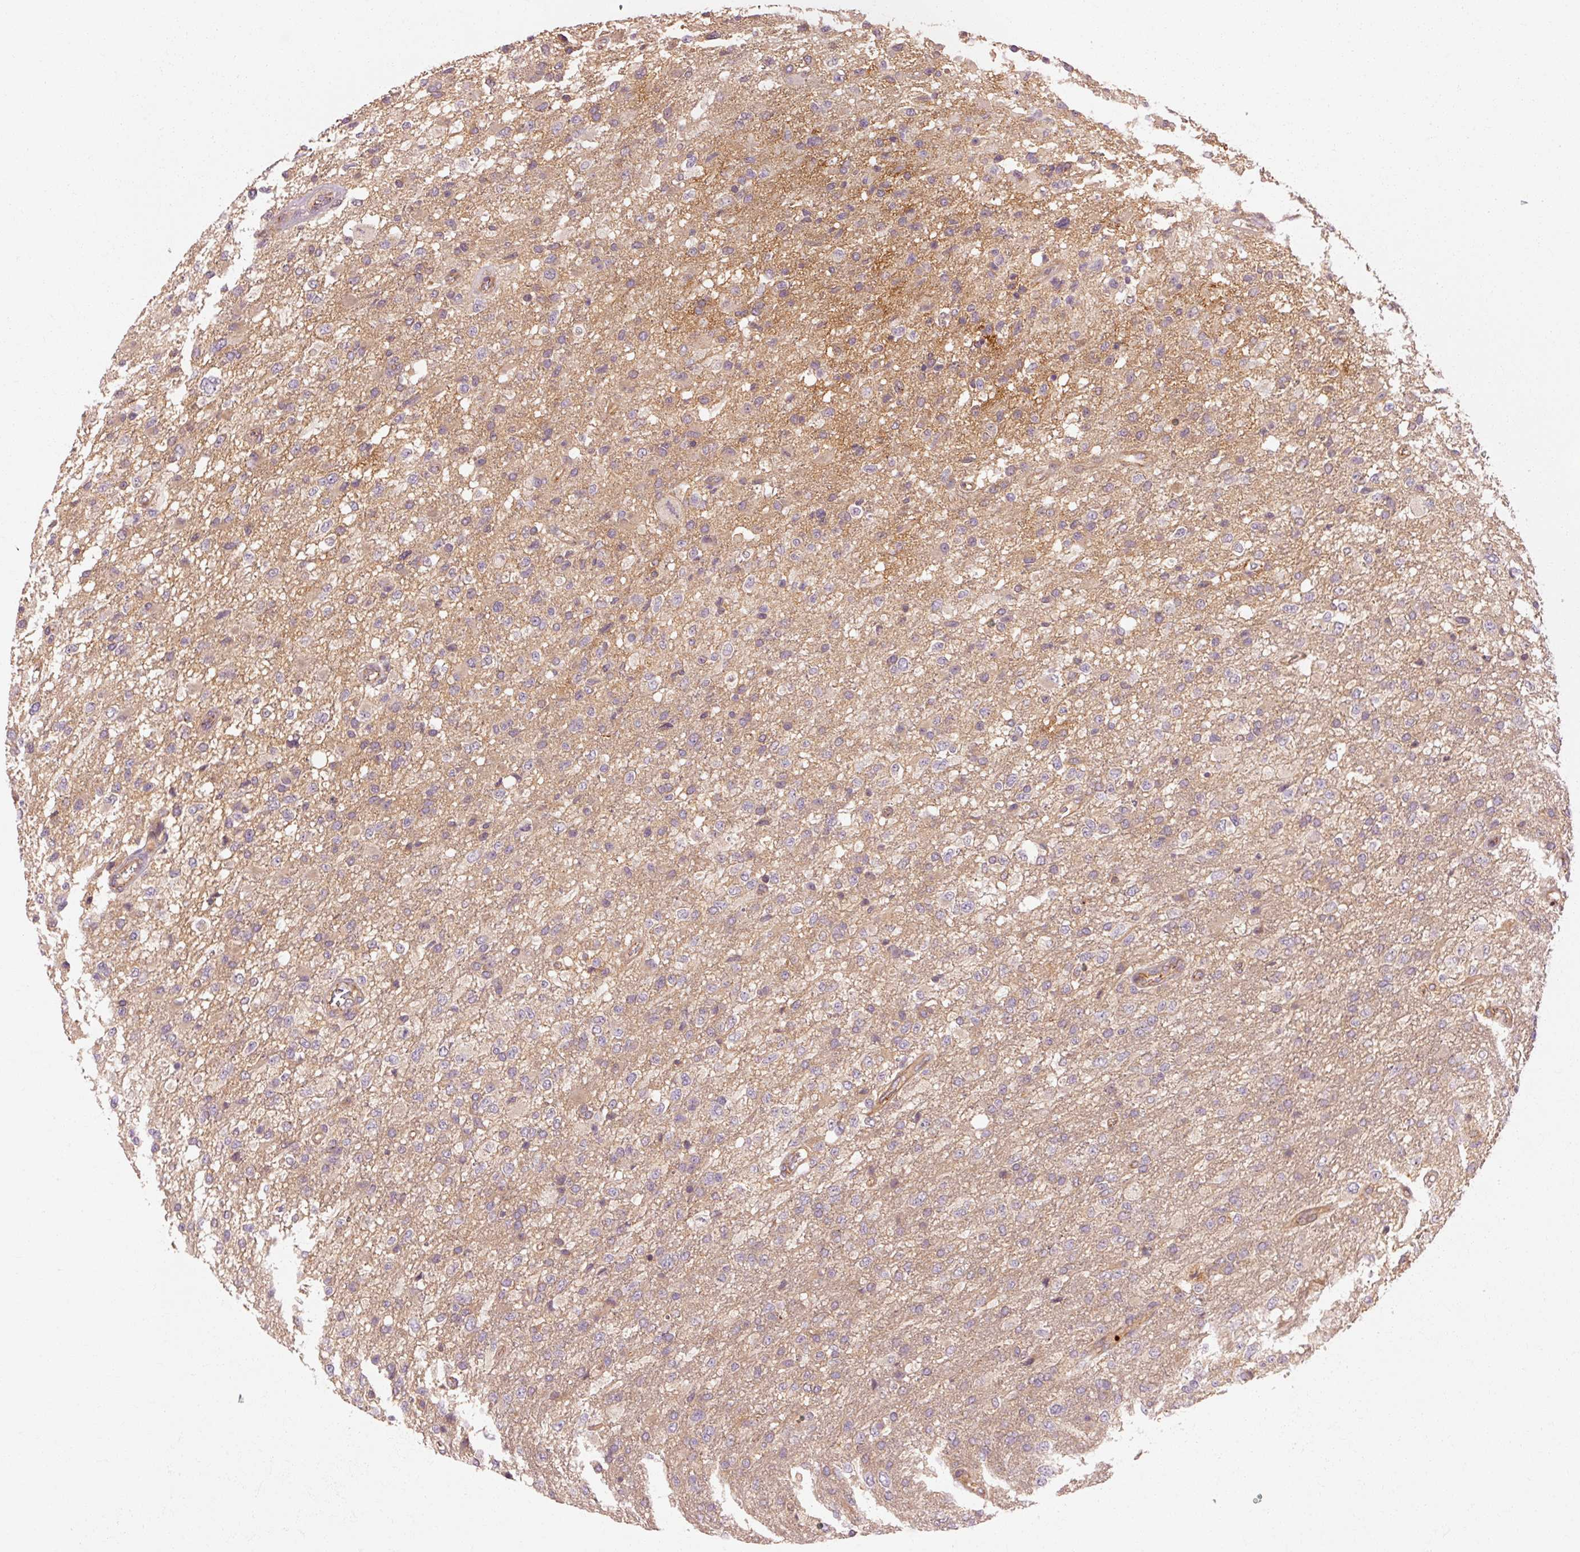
{"staining": {"intensity": "negative", "quantity": "none", "location": "none"}, "tissue": "glioma", "cell_type": "Tumor cells", "image_type": "cancer", "snomed": [{"axis": "morphology", "description": "Glioma, malignant, High grade"}, {"axis": "topography", "description": "Brain"}], "caption": "Image shows no protein staining in tumor cells of glioma tissue.", "gene": "CTNNA1", "patient": {"sex": "female", "age": 74}}